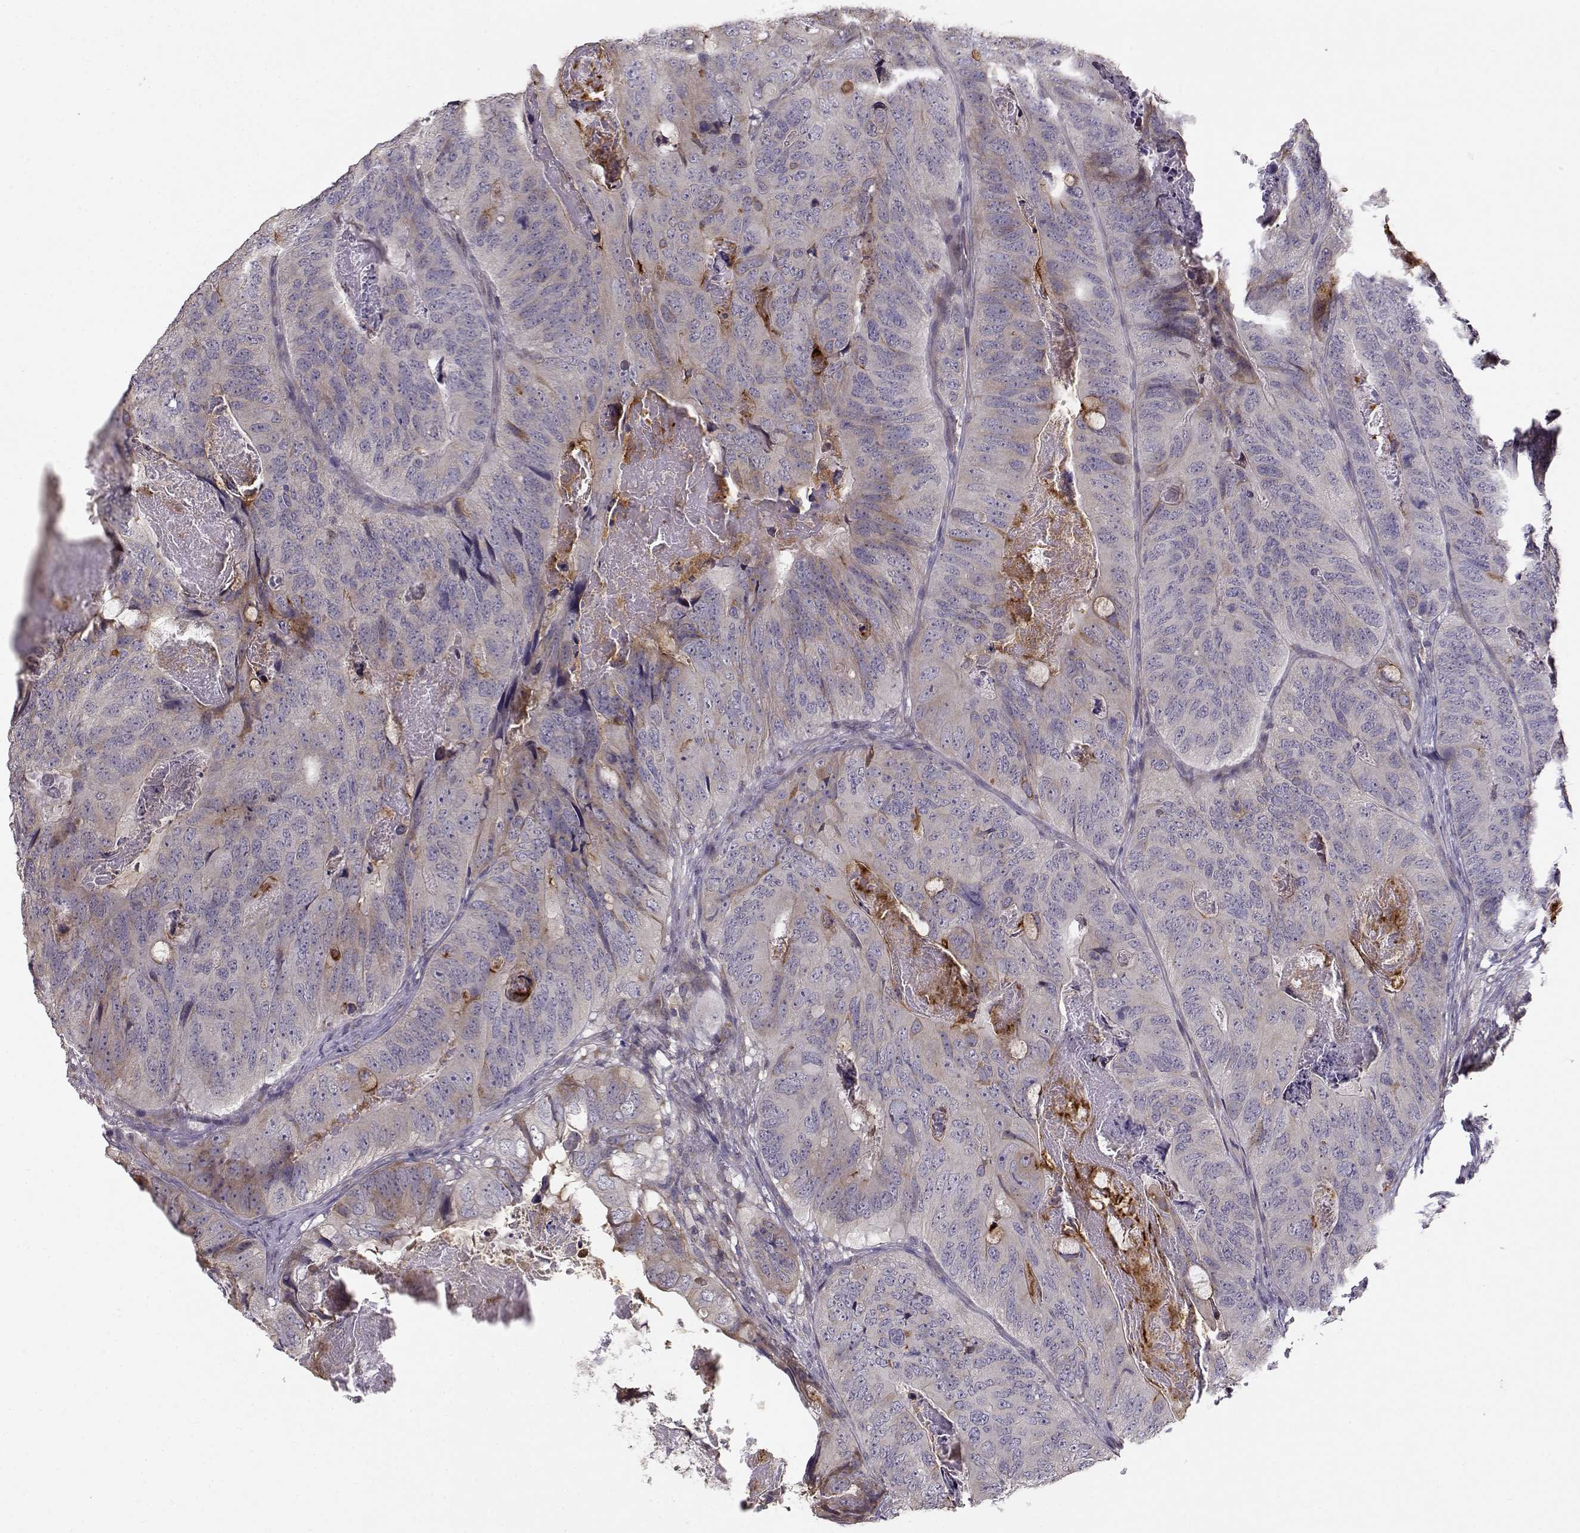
{"staining": {"intensity": "weak", "quantity": "<25%", "location": "cytoplasmic/membranous"}, "tissue": "colorectal cancer", "cell_type": "Tumor cells", "image_type": "cancer", "snomed": [{"axis": "morphology", "description": "Adenocarcinoma, NOS"}, {"axis": "topography", "description": "Colon"}], "caption": "This photomicrograph is of adenocarcinoma (colorectal) stained with immunohistochemistry (IHC) to label a protein in brown with the nuclei are counter-stained blue. There is no positivity in tumor cells.", "gene": "ENTPD8", "patient": {"sex": "male", "age": 79}}